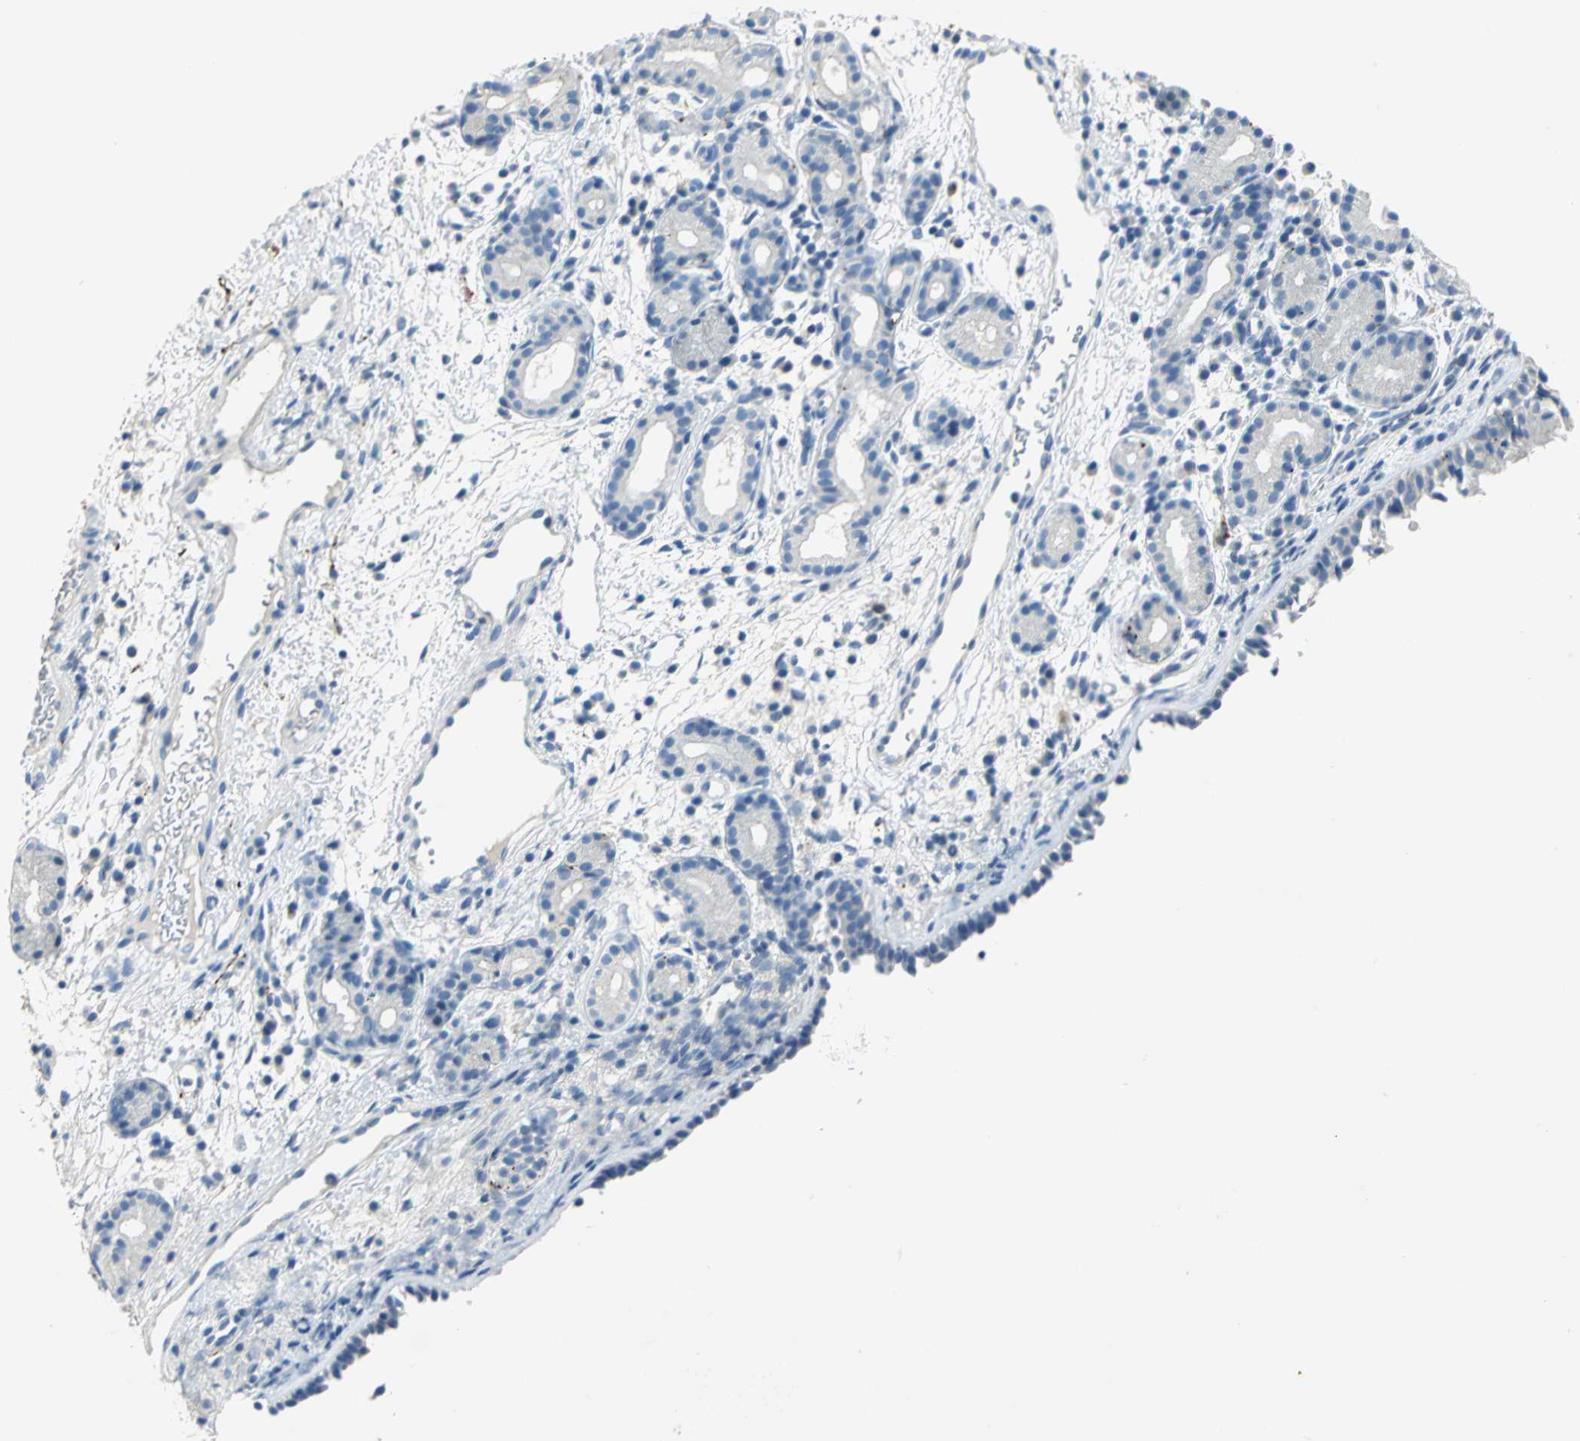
{"staining": {"intensity": "negative", "quantity": "none", "location": "none"}, "tissue": "nasopharynx", "cell_type": "Respiratory epithelial cells", "image_type": "normal", "snomed": [{"axis": "morphology", "description": "Normal tissue, NOS"}, {"axis": "morphology", "description": "Inflammation, NOS"}, {"axis": "topography", "description": "Nasopharynx"}], "caption": "An immunohistochemistry (IHC) histopathology image of unremarkable nasopharynx is shown. There is no staining in respiratory epithelial cells of nasopharynx. (Brightfield microscopy of DAB (3,3'-diaminobenzidine) immunohistochemistry (IHC) at high magnification).", "gene": "UCHL1", "patient": {"sex": "female", "age": 55}}